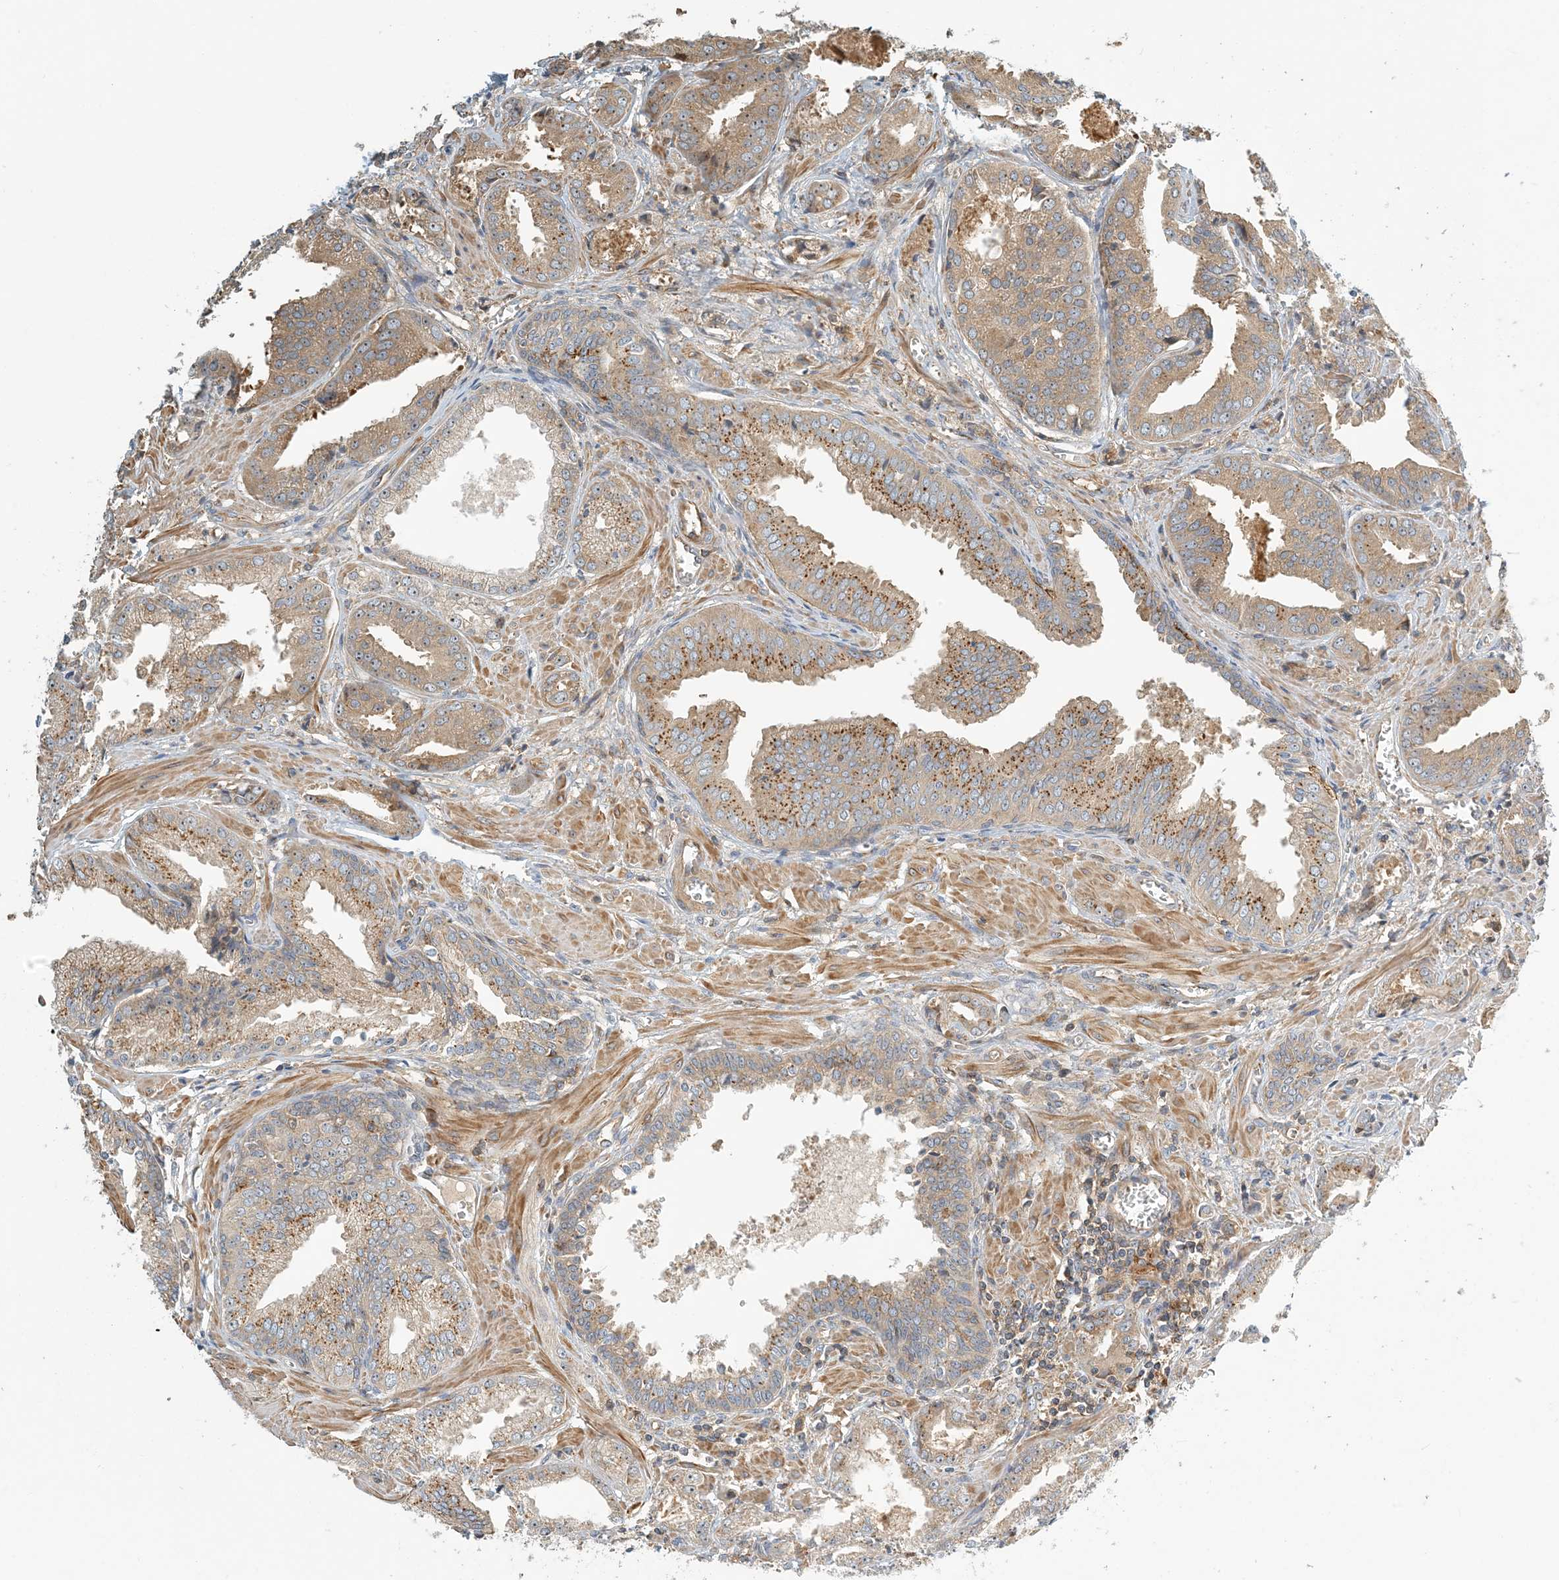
{"staining": {"intensity": "moderate", "quantity": ">75%", "location": "cytoplasmic/membranous"}, "tissue": "prostate cancer", "cell_type": "Tumor cells", "image_type": "cancer", "snomed": [{"axis": "morphology", "description": "Adenocarcinoma, Low grade"}, {"axis": "topography", "description": "Prostate"}], "caption": "Moderate cytoplasmic/membranous positivity is appreciated in about >75% of tumor cells in low-grade adenocarcinoma (prostate).", "gene": "COLEC11", "patient": {"sex": "male", "age": 67}}